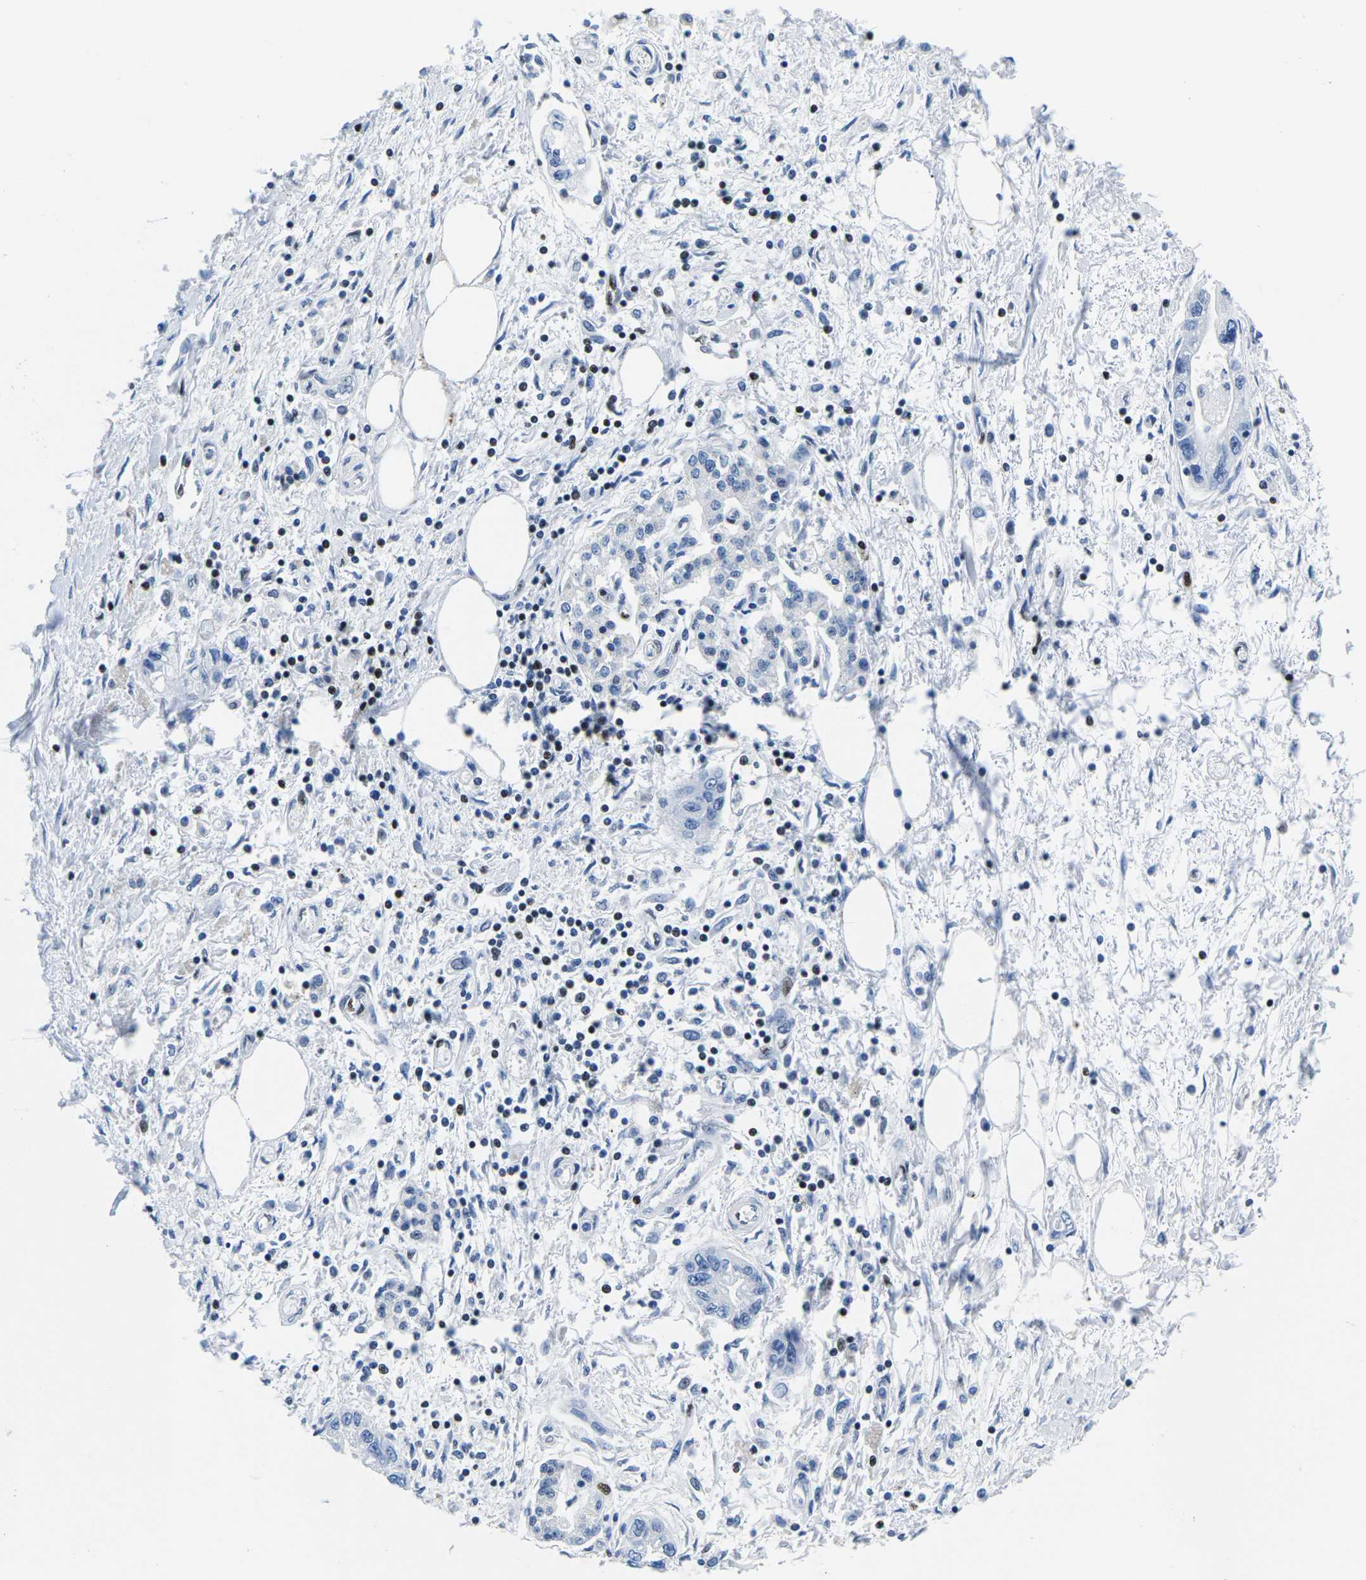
{"staining": {"intensity": "negative", "quantity": "none", "location": "none"}, "tissue": "pancreatic cancer", "cell_type": "Tumor cells", "image_type": "cancer", "snomed": [{"axis": "morphology", "description": "Adenocarcinoma, NOS"}, {"axis": "topography", "description": "Pancreas"}], "caption": "Immunohistochemistry (IHC) micrograph of neoplastic tissue: pancreatic cancer (adenocarcinoma) stained with DAB (3,3'-diaminobenzidine) exhibits no significant protein expression in tumor cells.", "gene": "ATF1", "patient": {"sex": "male", "age": 56}}